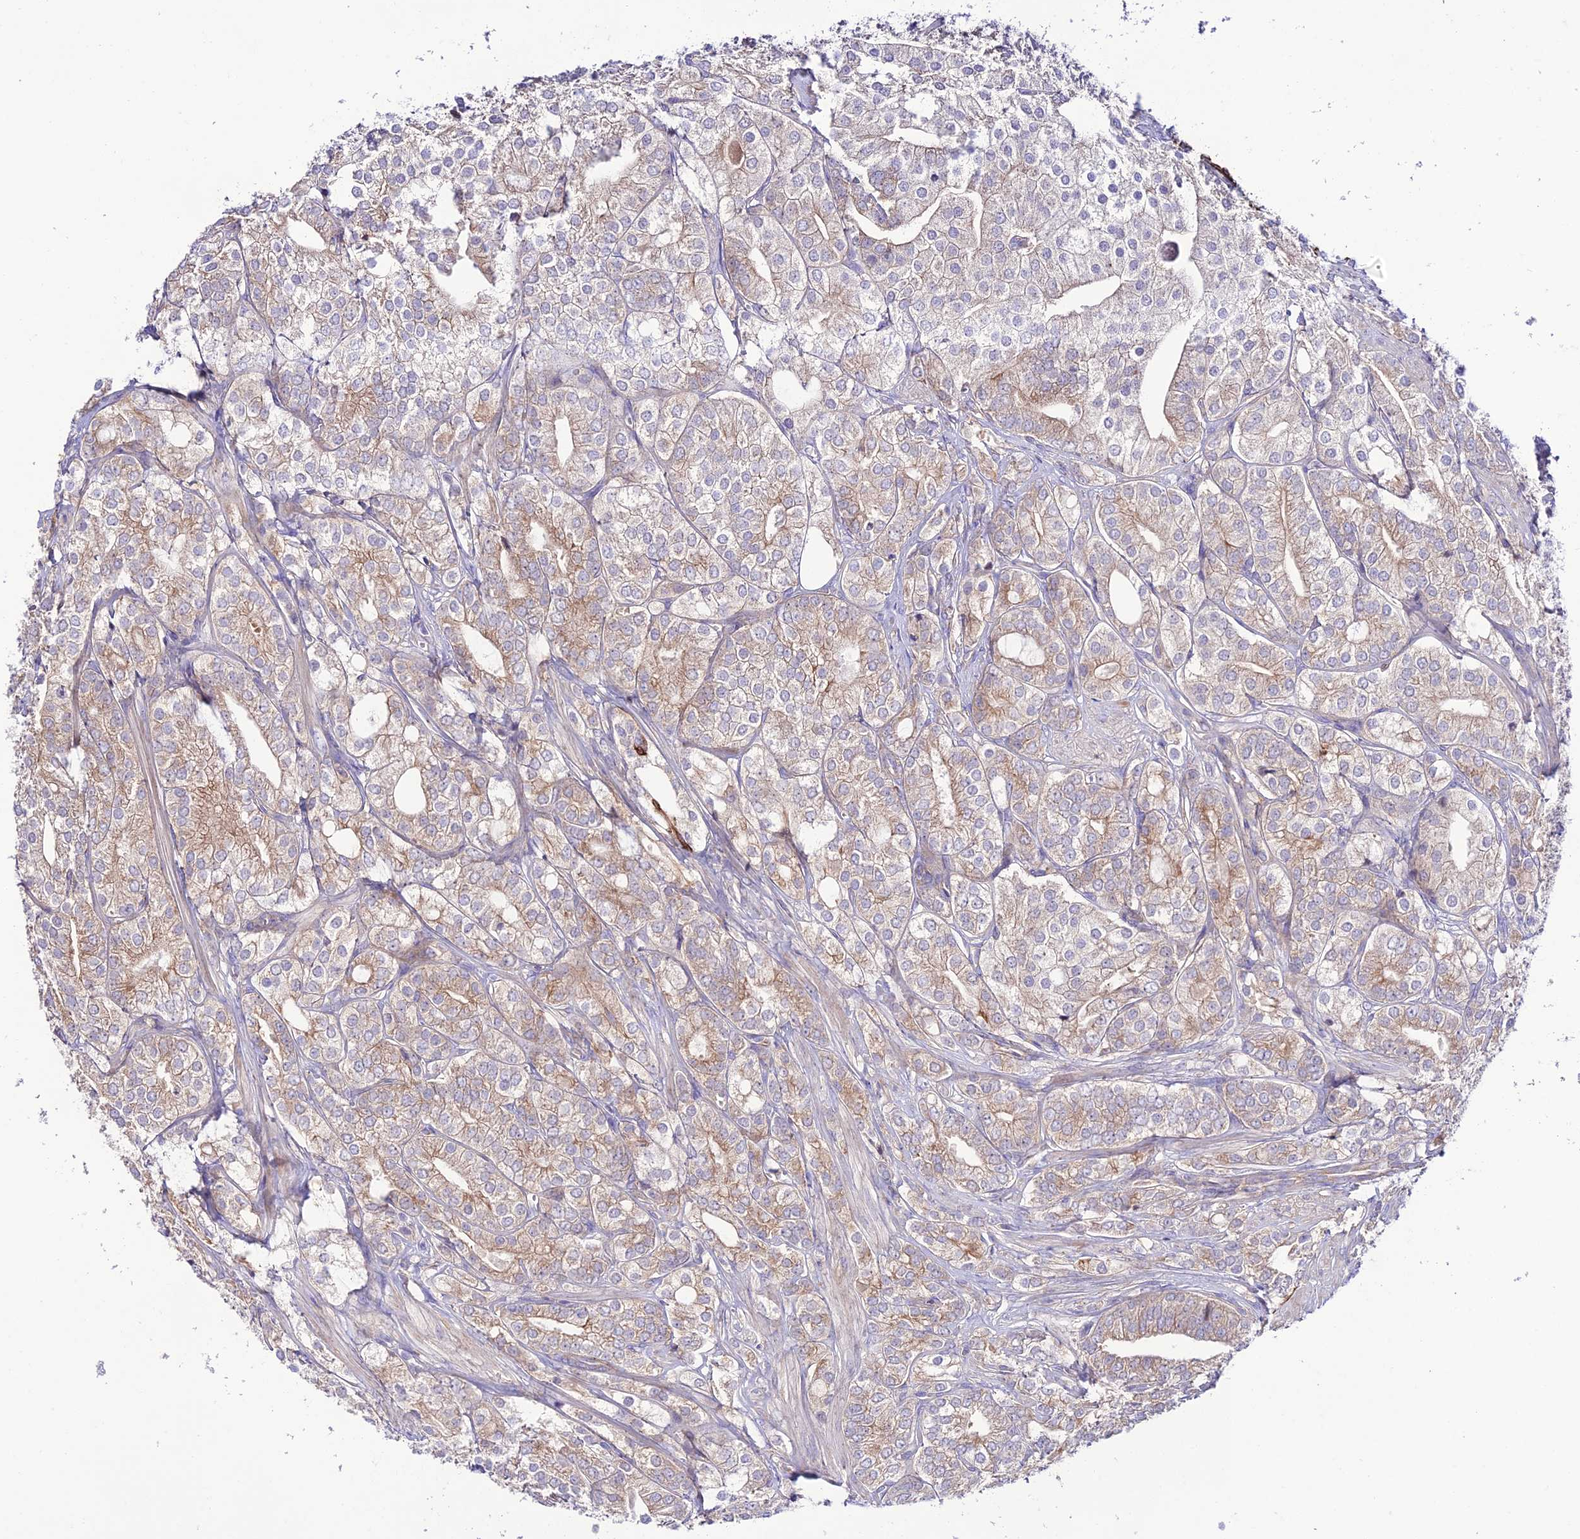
{"staining": {"intensity": "weak", "quantity": "25%-75%", "location": "cytoplasmic/membranous"}, "tissue": "prostate cancer", "cell_type": "Tumor cells", "image_type": "cancer", "snomed": [{"axis": "morphology", "description": "Adenocarcinoma, High grade"}, {"axis": "topography", "description": "Prostate"}], "caption": "Immunohistochemical staining of prostate cancer shows low levels of weak cytoplasmic/membranous protein staining in approximately 25%-75% of tumor cells. Immunohistochemistry (ihc) stains the protein of interest in brown and the nuclei are stained blue.", "gene": "BRME1", "patient": {"sex": "male", "age": 50}}